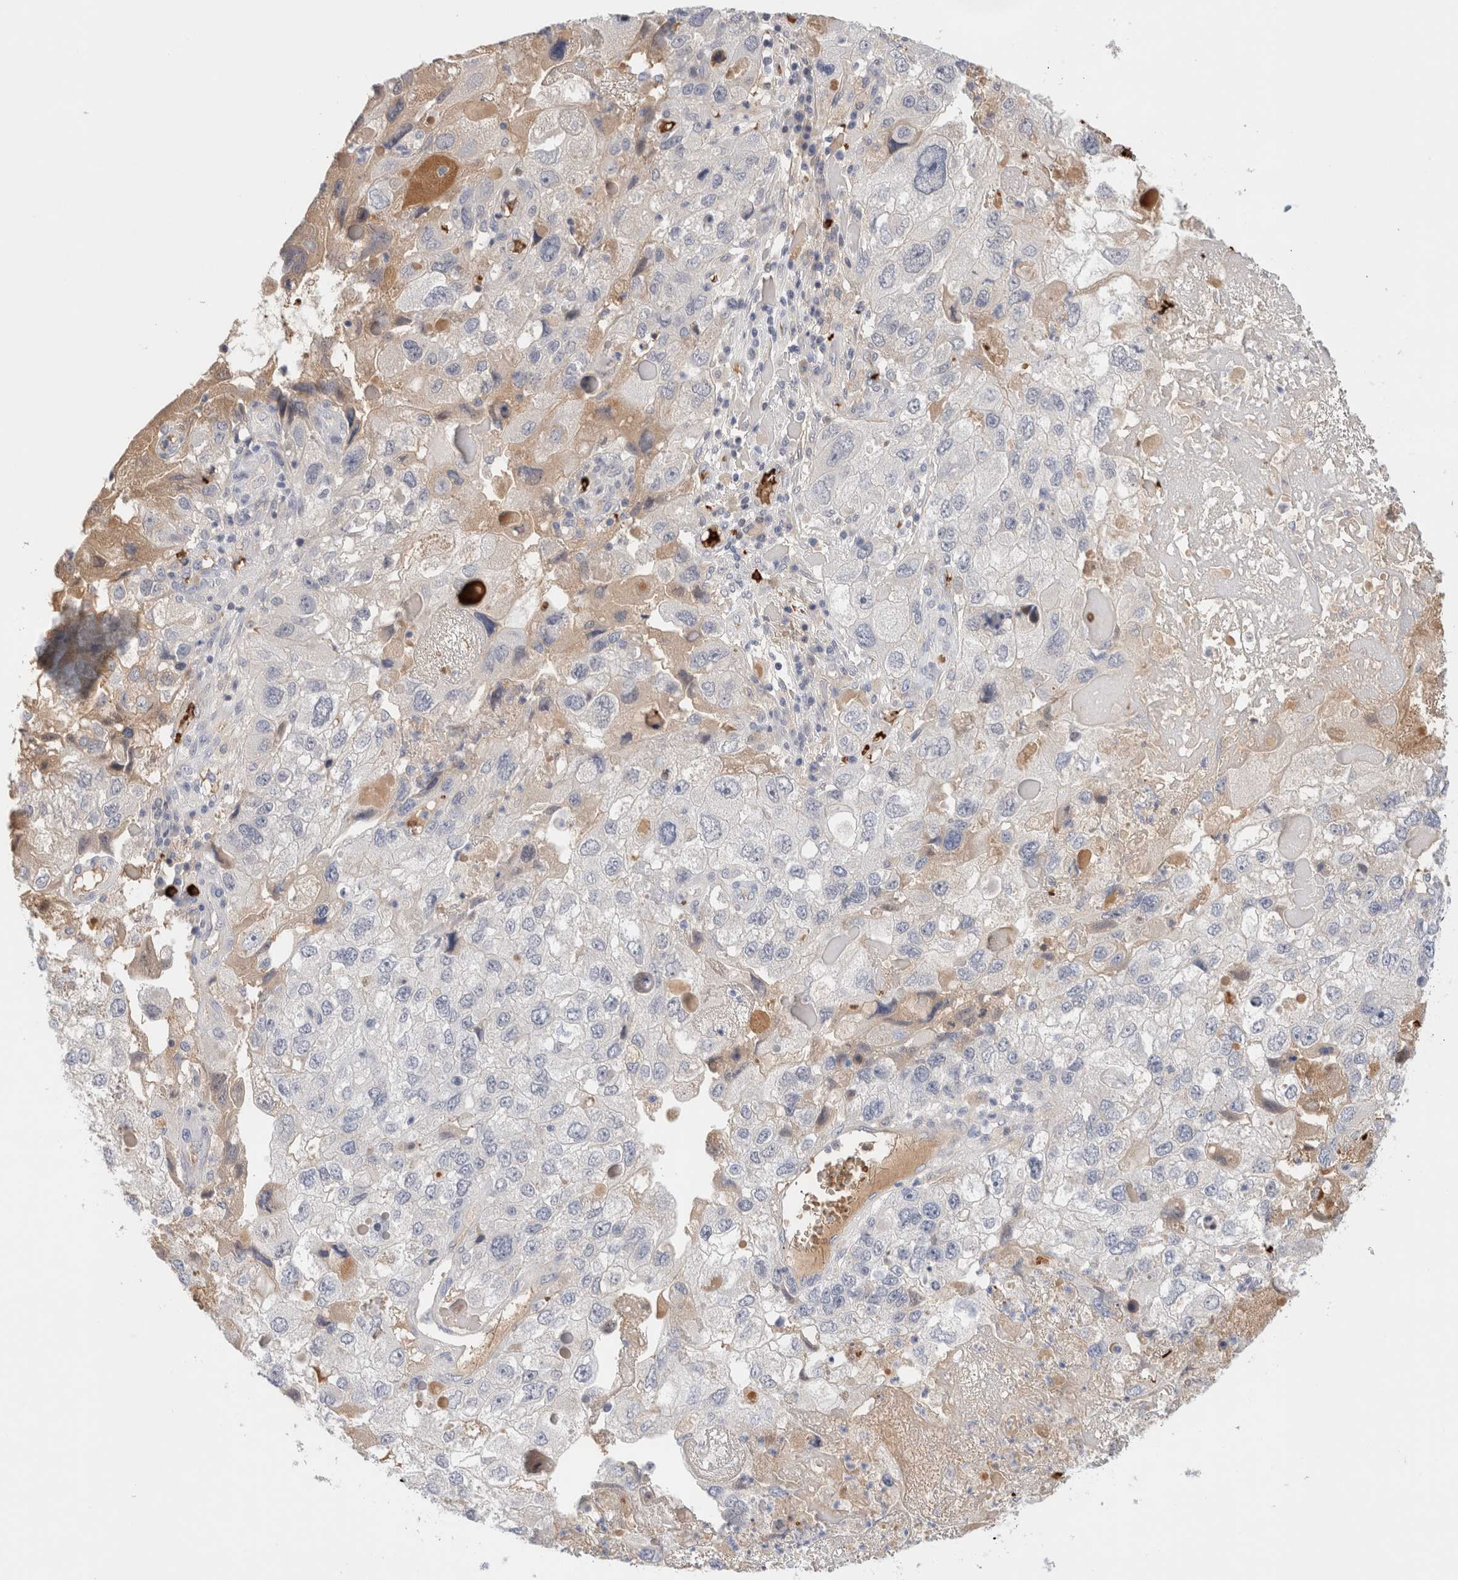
{"staining": {"intensity": "weak", "quantity": "<25%", "location": "cytoplasmic/membranous"}, "tissue": "endometrial cancer", "cell_type": "Tumor cells", "image_type": "cancer", "snomed": [{"axis": "morphology", "description": "Adenocarcinoma, NOS"}, {"axis": "topography", "description": "Endometrium"}], "caption": "This is an immunohistochemistry (IHC) micrograph of endometrial cancer. There is no staining in tumor cells.", "gene": "MST1", "patient": {"sex": "female", "age": 49}}